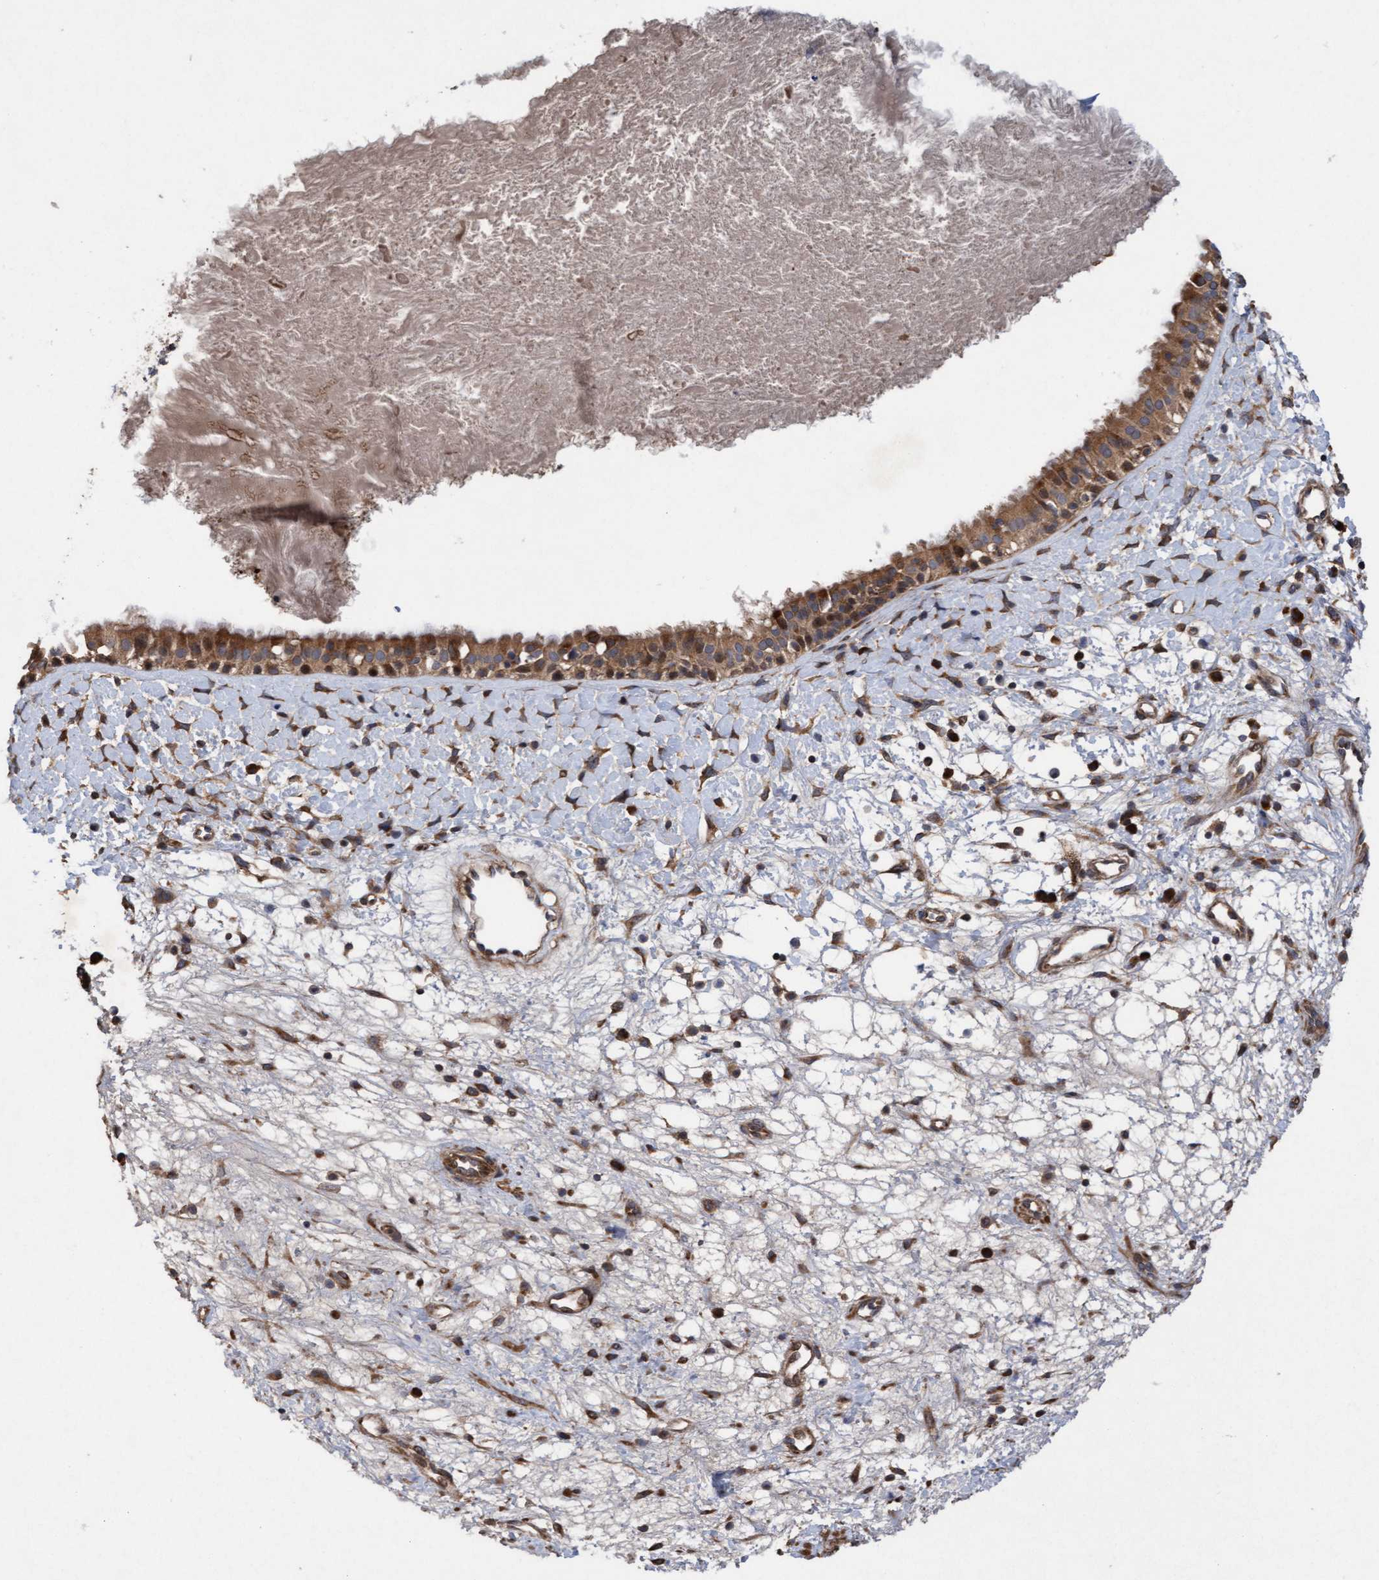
{"staining": {"intensity": "moderate", "quantity": ">75%", "location": "cytoplasmic/membranous"}, "tissue": "nasopharynx", "cell_type": "Respiratory epithelial cells", "image_type": "normal", "snomed": [{"axis": "morphology", "description": "Normal tissue, NOS"}, {"axis": "topography", "description": "Nasopharynx"}], "caption": "Immunohistochemistry micrograph of unremarkable human nasopharynx stained for a protein (brown), which displays medium levels of moderate cytoplasmic/membranous positivity in approximately >75% of respiratory epithelial cells.", "gene": "ELP5", "patient": {"sex": "male", "age": 22}}